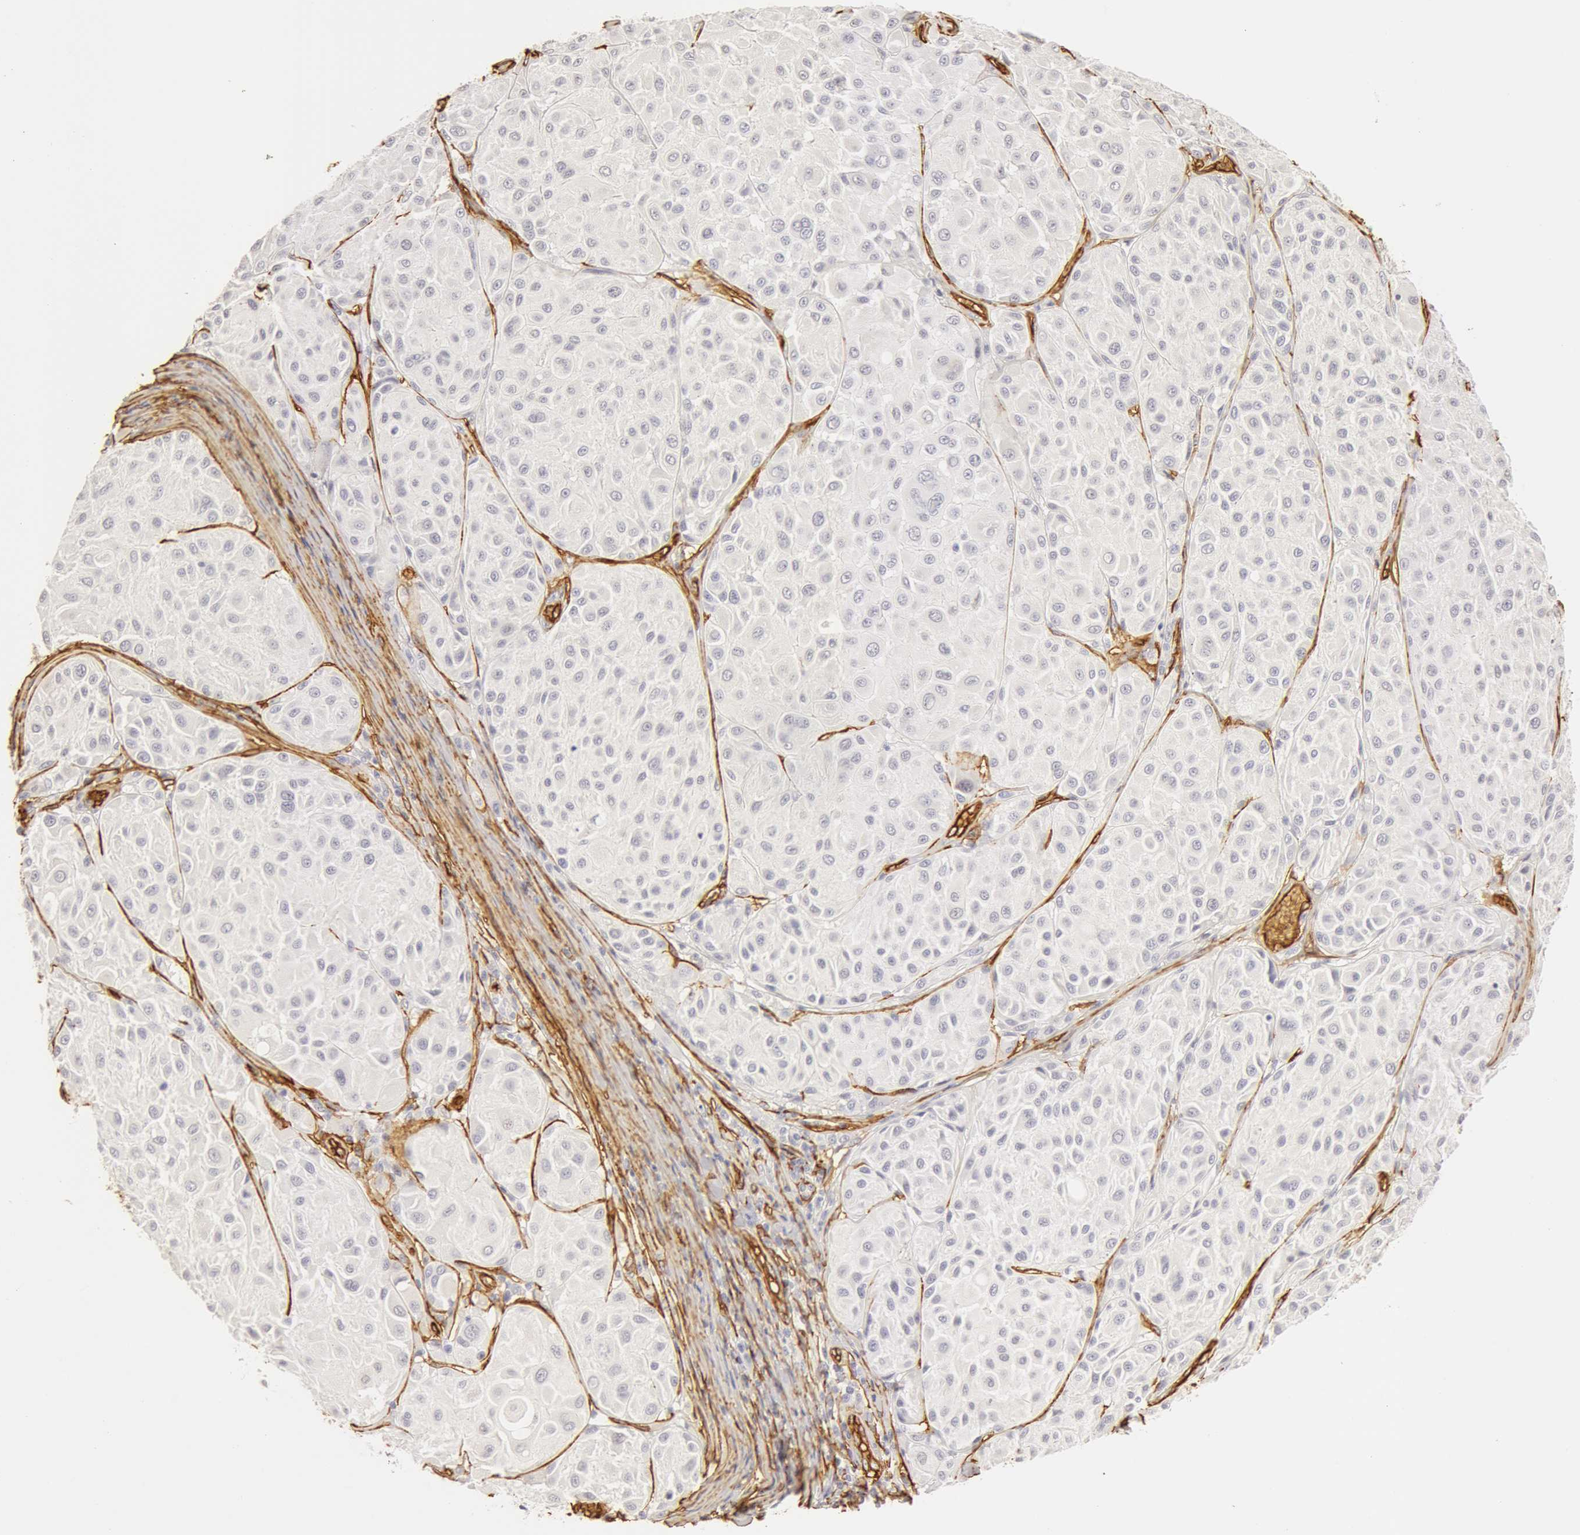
{"staining": {"intensity": "negative", "quantity": "none", "location": "none"}, "tissue": "melanoma", "cell_type": "Tumor cells", "image_type": "cancer", "snomed": [{"axis": "morphology", "description": "Malignant melanoma, NOS"}, {"axis": "topography", "description": "Skin"}], "caption": "This histopathology image is of melanoma stained with immunohistochemistry (IHC) to label a protein in brown with the nuclei are counter-stained blue. There is no expression in tumor cells.", "gene": "AQP1", "patient": {"sex": "male", "age": 36}}